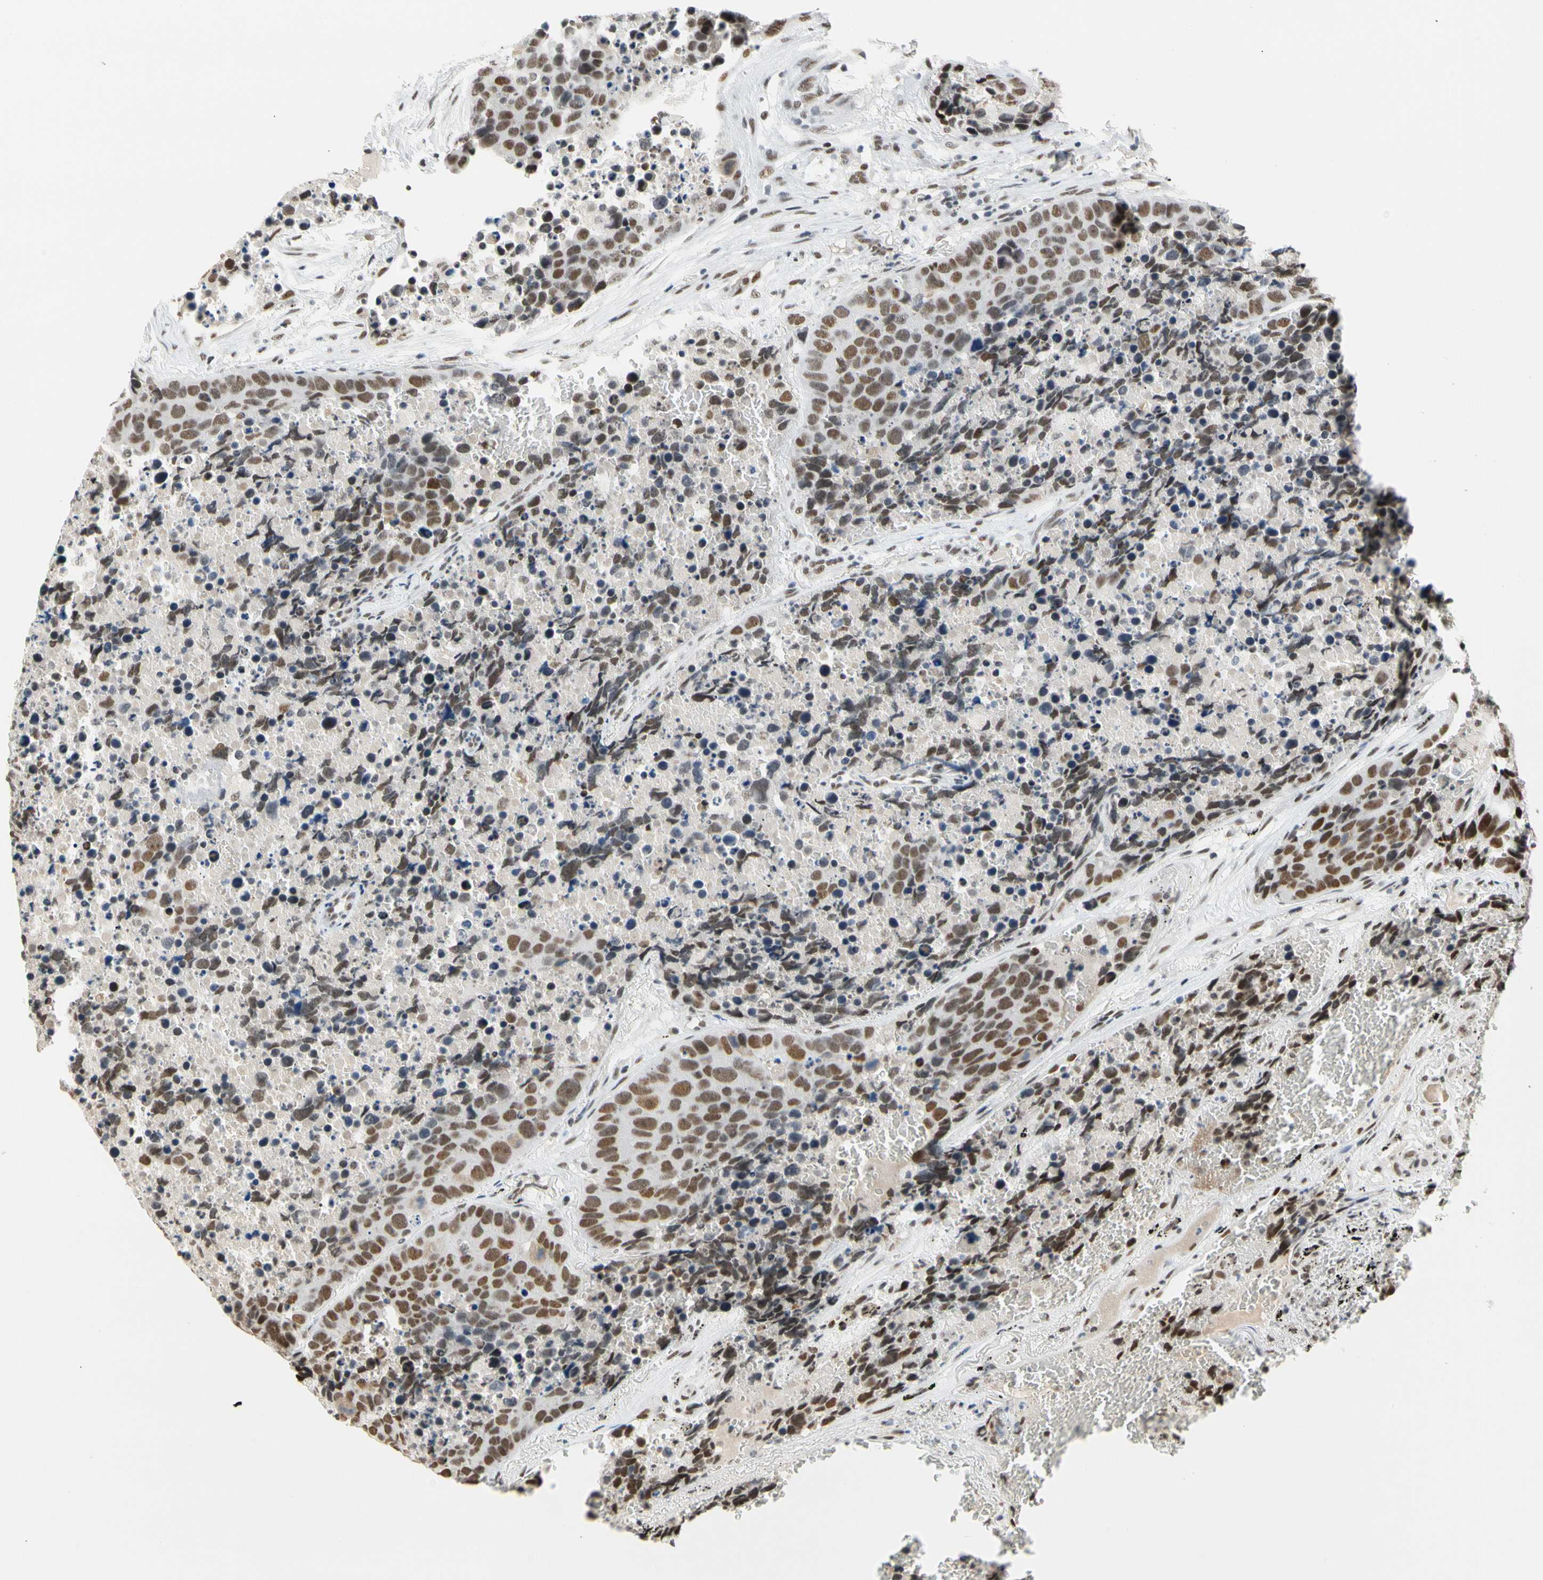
{"staining": {"intensity": "moderate", "quantity": ">75%", "location": "nuclear"}, "tissue": "carcinoid", "cell_type": "Tumor cells", "image_type": "cancer", "snomed": [{"axis": "morphology", "description": "Carcinoid, malignant, NOS"}, {"axis": "topography", "description": "Lung"}], "caption": "Approximately >75% of tumor cells in human carcinoid display moderate nuclear protein staining as visualized by brown immunohistochemical staining.", "gene": "ZSCAN16", "patient": {"sex": "male", "age": 60}}